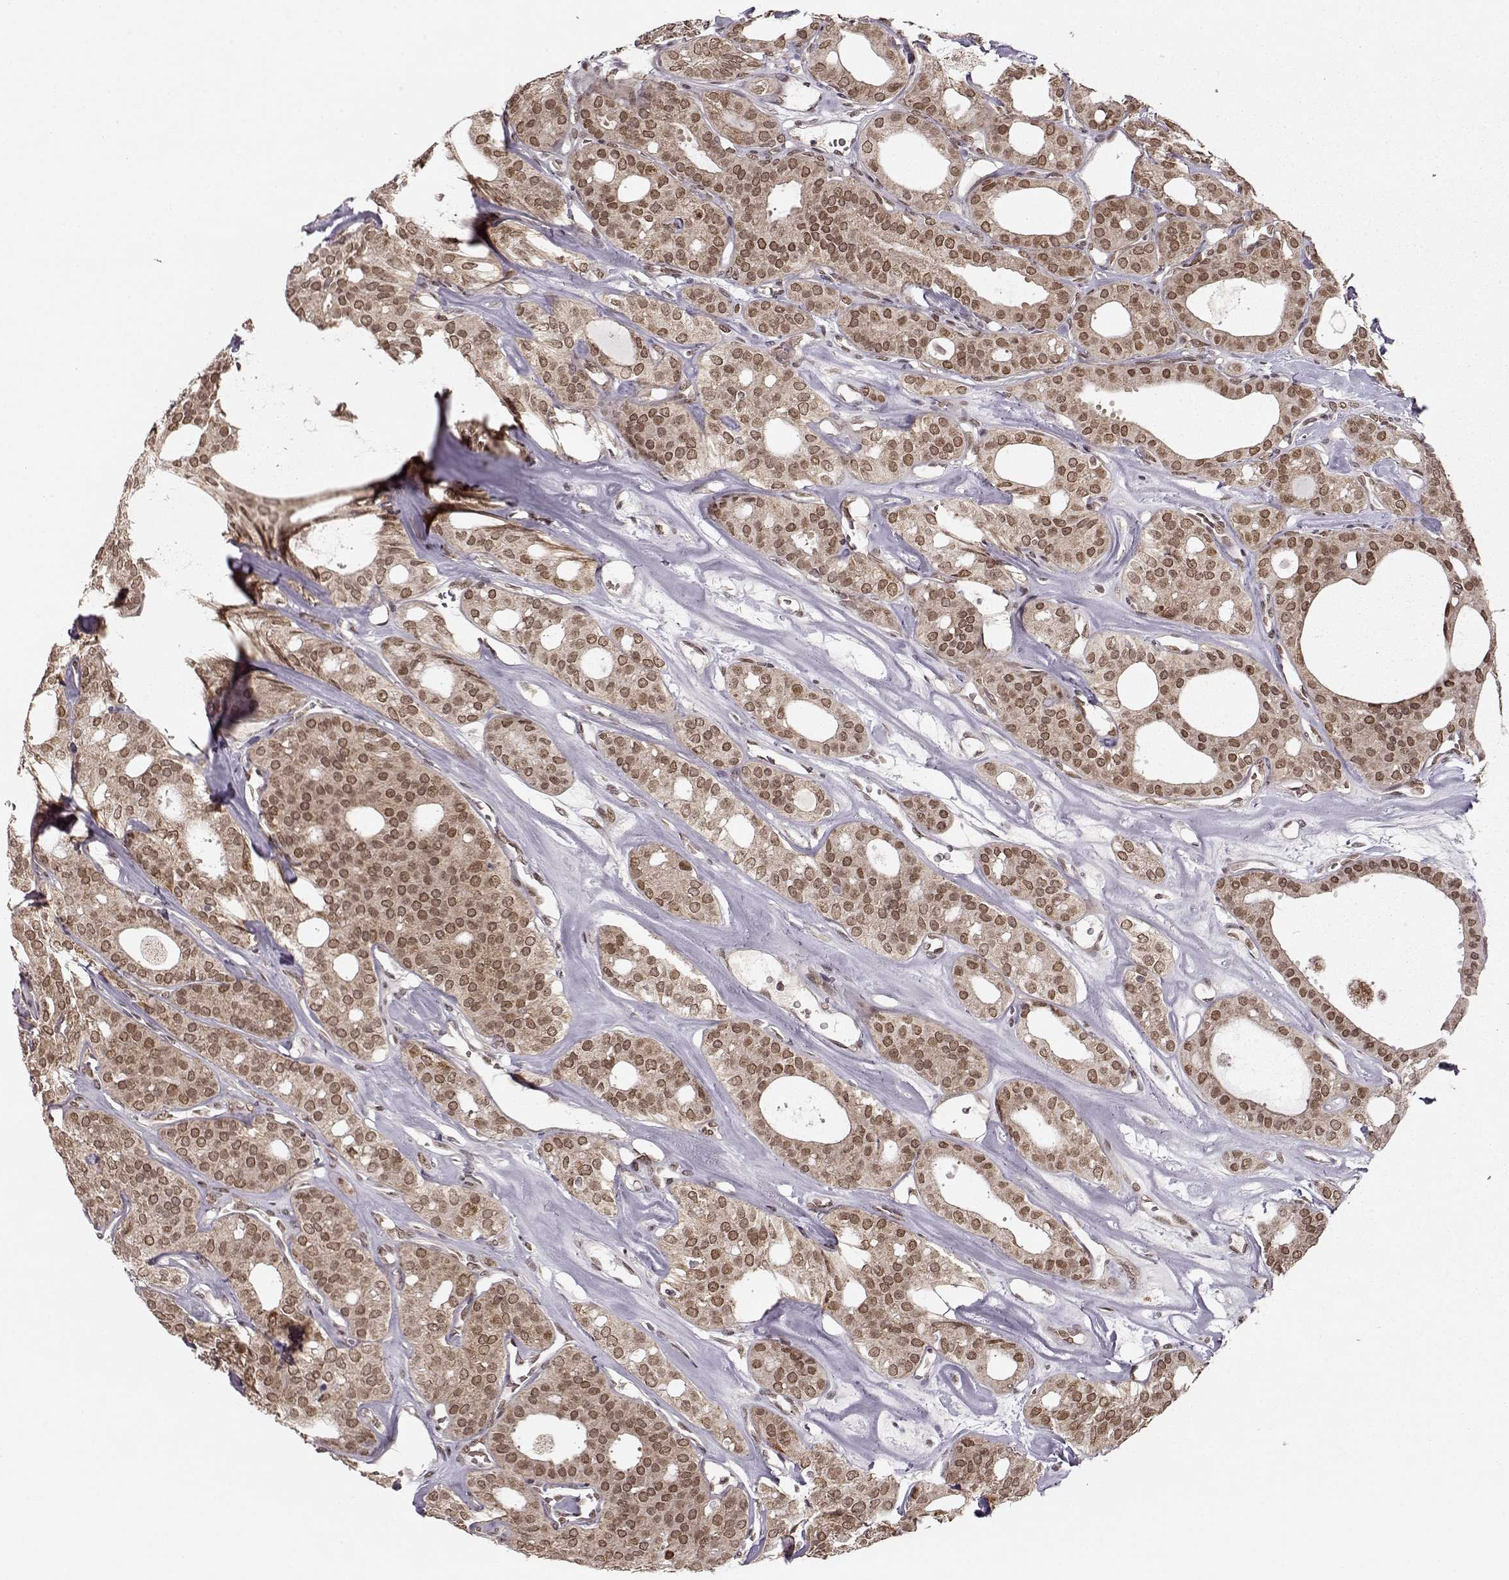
{"staining": {"intensity": "weak", "quantity": ">75%", "location": "nuclear"}, "tissue": "thyroid cancer", "cell_type": "Tumor cells", "image_type": "cancer", "snomed": [{"axis": "morphology", "description": "Follicular adenoma carcinoma, NOS"}, {"axis": "topography", "description": "Thyroid gland"}], "caption": "Immunohistochemistry (IHC) staining of thyroid cancer (follicular adenoma carcinoma), which demonstrates low levels of weak nuclear expression in about >75% of tumor cells indicating weak nuclear protein staining. The staining was performed using DAB (3,3'-diaminobenzidine) (brown) for protein detection and nuclei were counterstained in hematoxylin (blue).", "gene": "RAI1", "patient": {"sex": "male", "age": 75}}